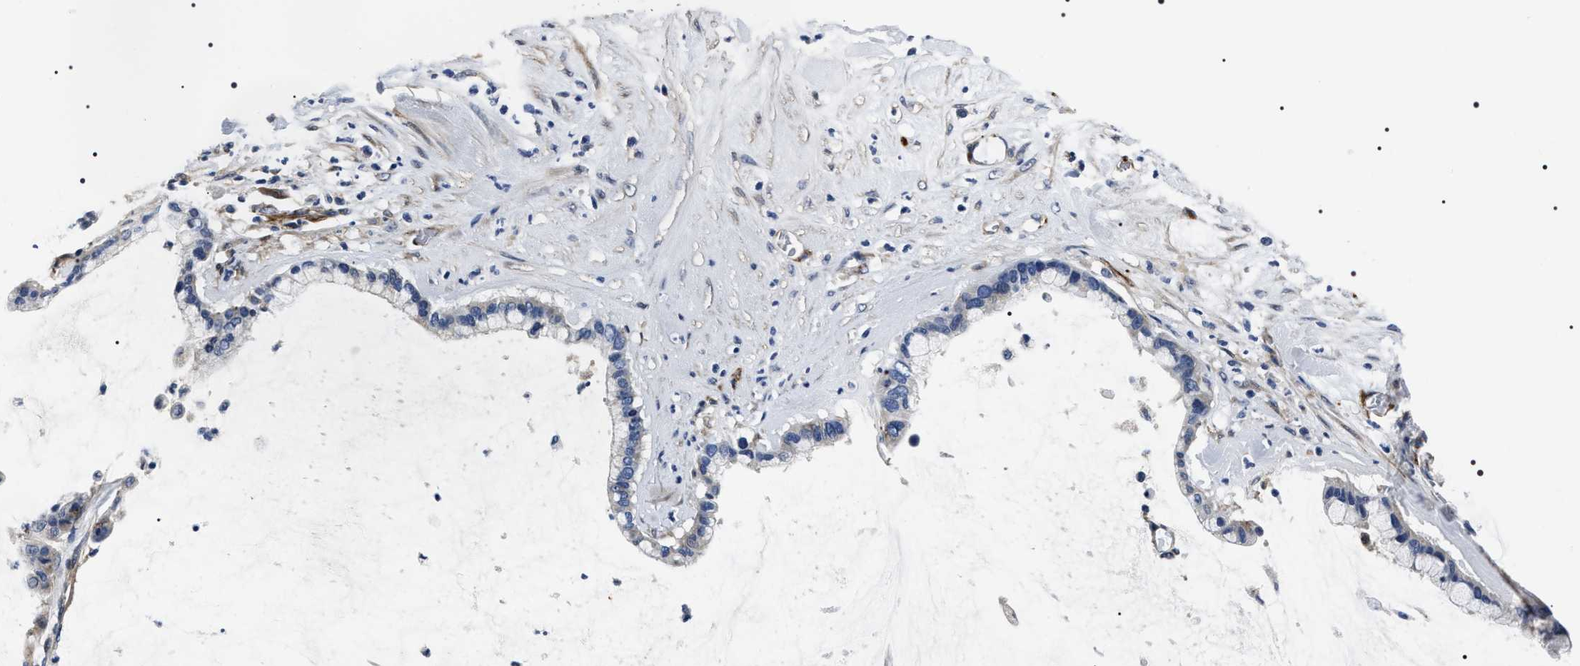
{"staining": {"intensity": "negative", "quantity": "none", "location": "none"}, "tissue": "pancreatic cancer", "cell_type": "Tumor cells", "image_type": "cancer", "snomed": [{"axis": "morphology", "description": "Adenocarcinoma, NOS"}, {"axis": "topography", "description": "Pancreas"}], "caption": "There is no significant positivity in tumor cells of pancreatic adenocarcinoma.", "gene": "BAG2", "patient": {"sex": "male", "age": 41}}